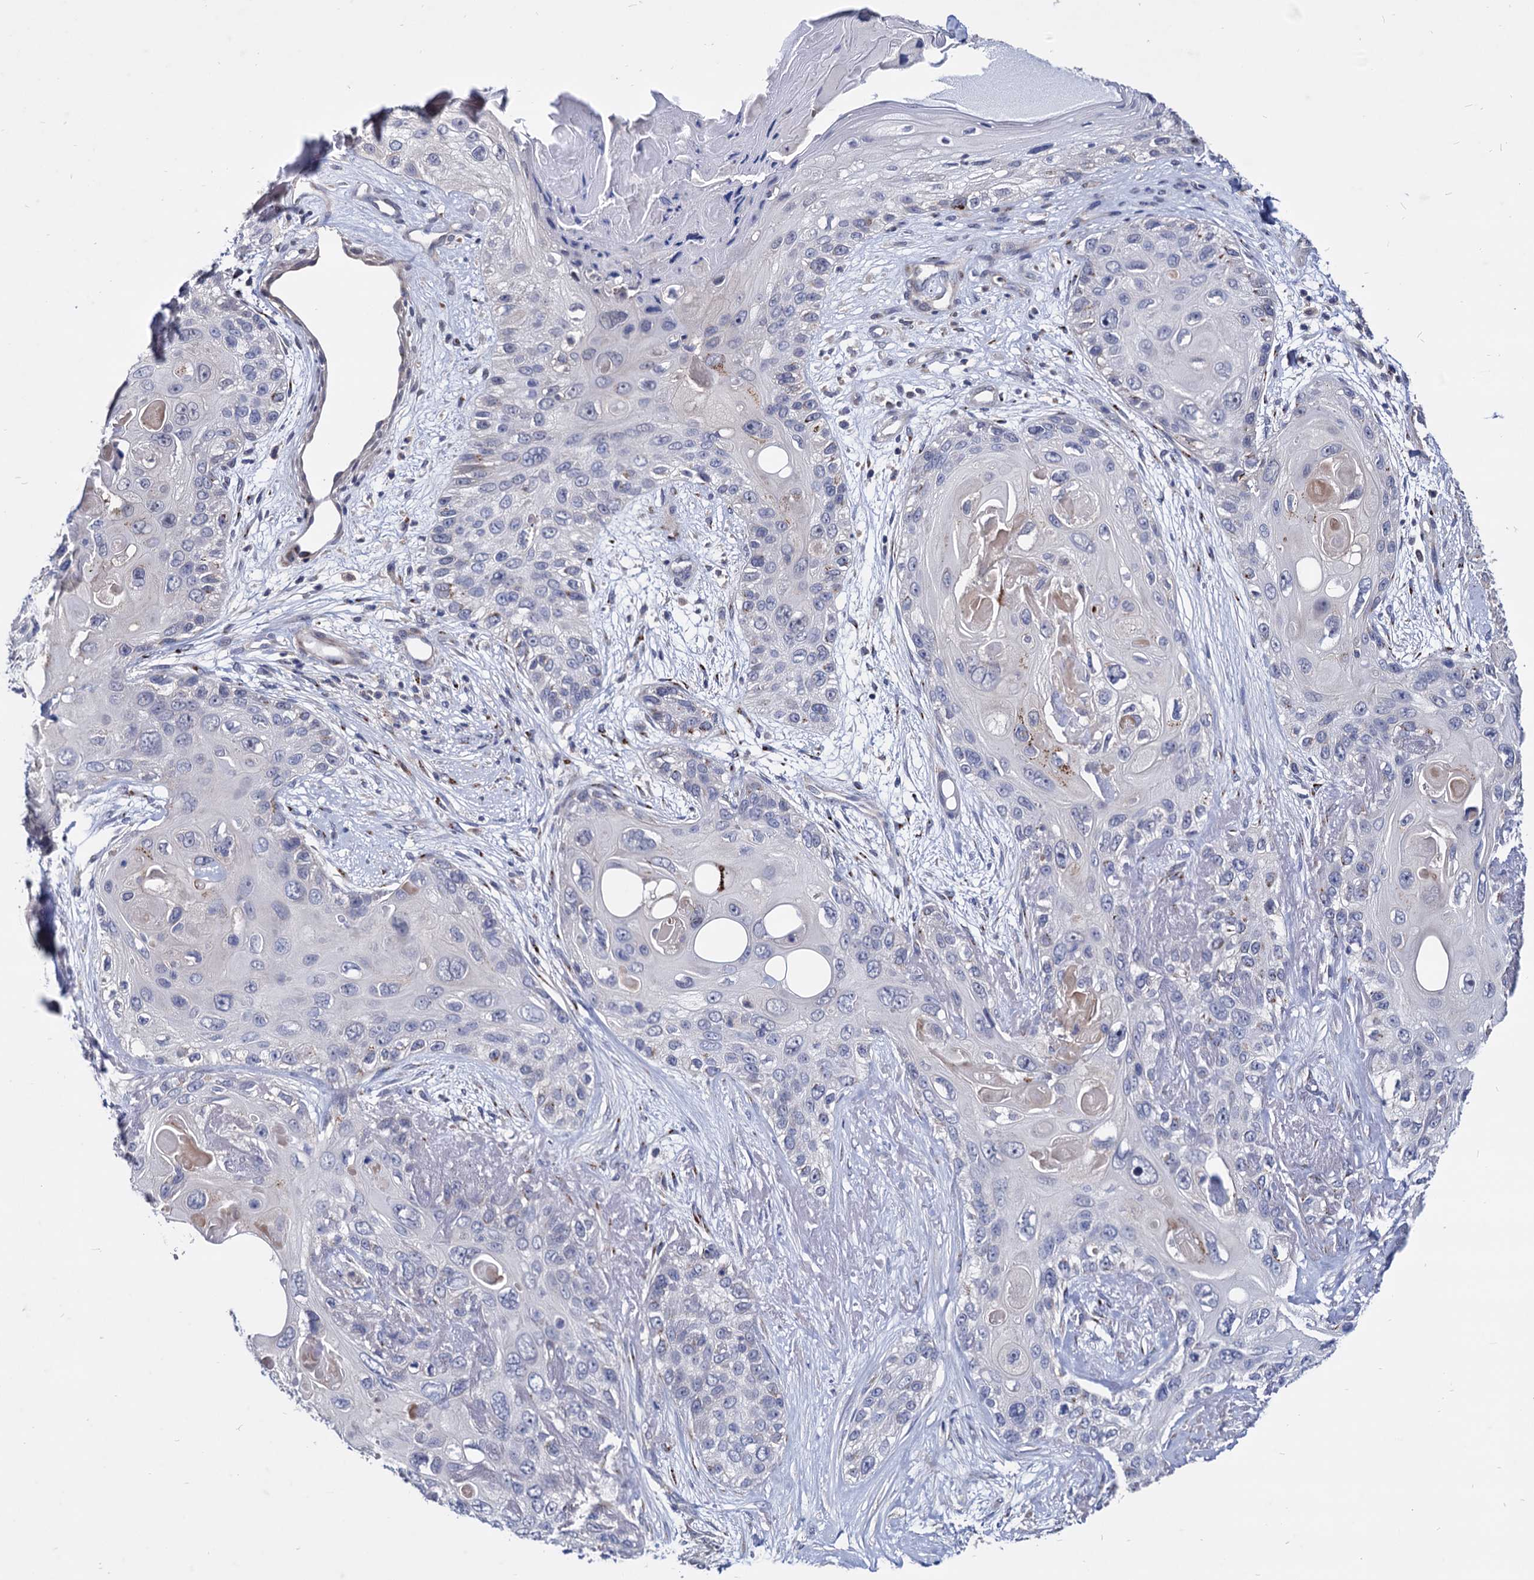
{"staining": {"intensity": "negative", "quantity": "none", "location": "none"}, "tissue": "skin cancer", "cell_type": "Tumor cells", "image_type": "cancer", "snomed": [{"axis": "morphology", "description": "Normal tissue, NOS"}, {"axis": "morphology", "description": "Squamous cell carcinoma, NOS"}, {"axis": "topography", "description": "Skin"}], "caption": "The micrograph demonstrates no staining of tumor cells in skin cancer. (DAB (3,3'-diaminobenzidine) IHC visualized using brightfield microscopy, high magnification).", "gene": "ESD", "patient": {"sex": "male", "age": 72}}